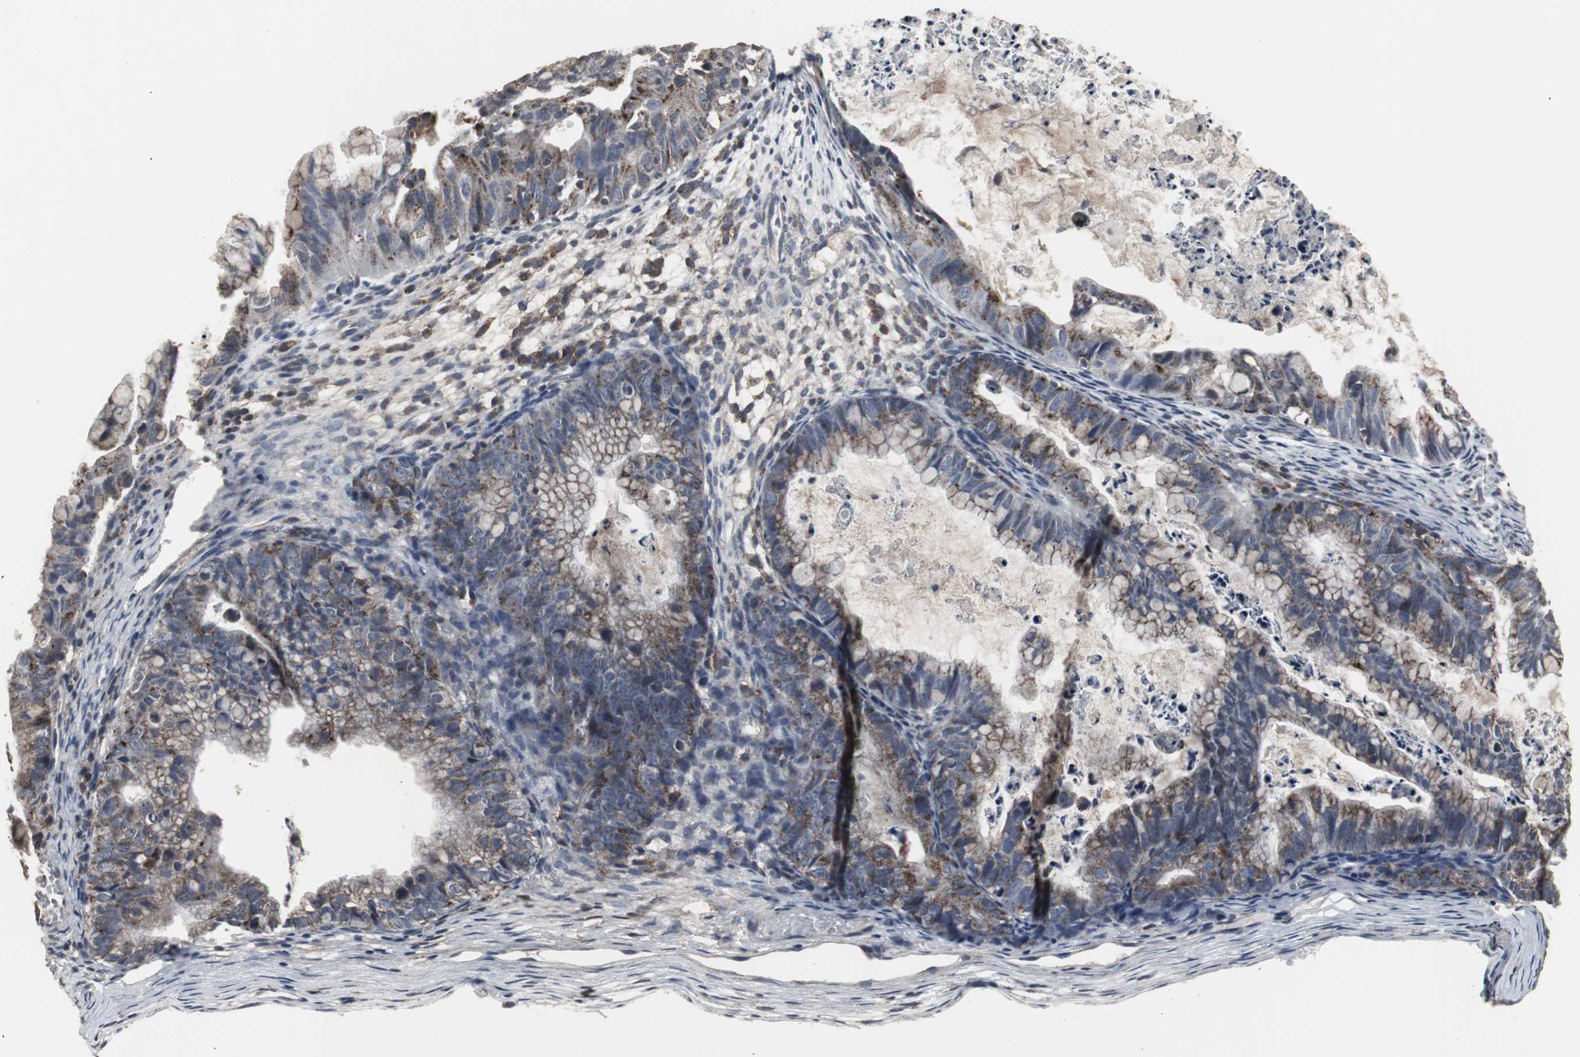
{"staining": {"intensity": "moderate", "quantity": ">75%", "location": "cytoplasmic/membranous"}, "tissue": "ovarian cancer", "cell_type": "Tumor cells", "image_type": "cancer", "snomed": [{"axis": "morphology", "description": "Cystadenocarcinoma, mucinous, NOS"}, {"axis": "topography", "description": "Ovary"}], "caption": "Mucinous cystadenocarcinoma (ovarian) stained with a brown dye exhibits moderate cytoplasmic/membranous positive positivity in about >75% of tumor cells.", "gene": "ACAA1", "patient": {"sex": "female", "age": 36}}